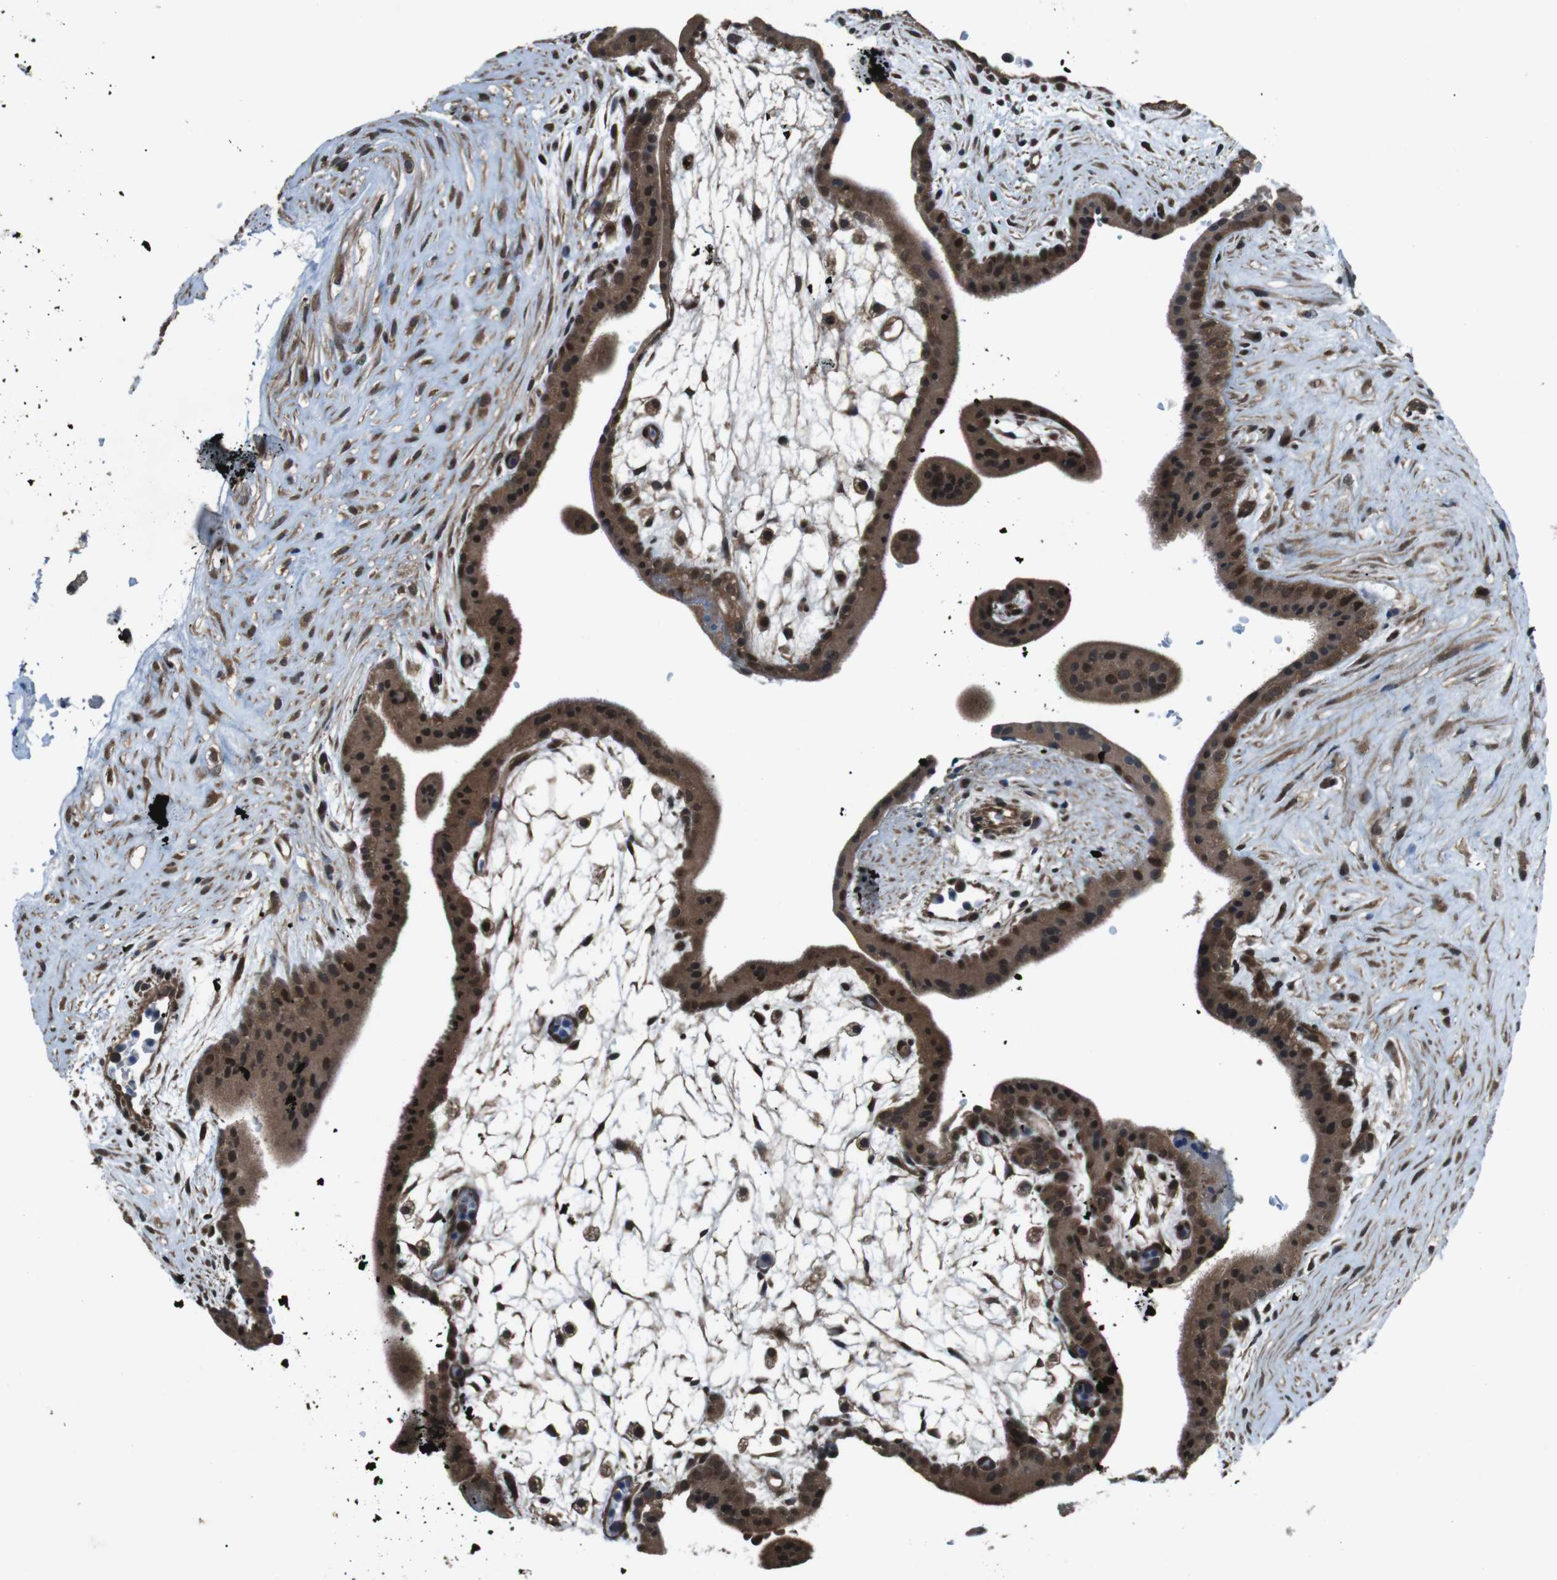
{"staining": {"intensity": "strong", "quantity": ">75%", "location": "cytoplasmic/membranous,nuclear"}, "tissue": "placenta", "cell_type": "Trophoblastic cells", "image_type": "normal", "snomed": [{"axis": "morphology", "description": "Normal tissue, NOS"}, {"axis": "topography", "description": "Placenta"}], "caption": "Unremarkable placenta shows strong cytoplasmic/membranous,nuclear positivity in approximately >75% of trophoblastic cells.", "gene": "SOCS1", "patient": {"sex": "female", "age": 35}}